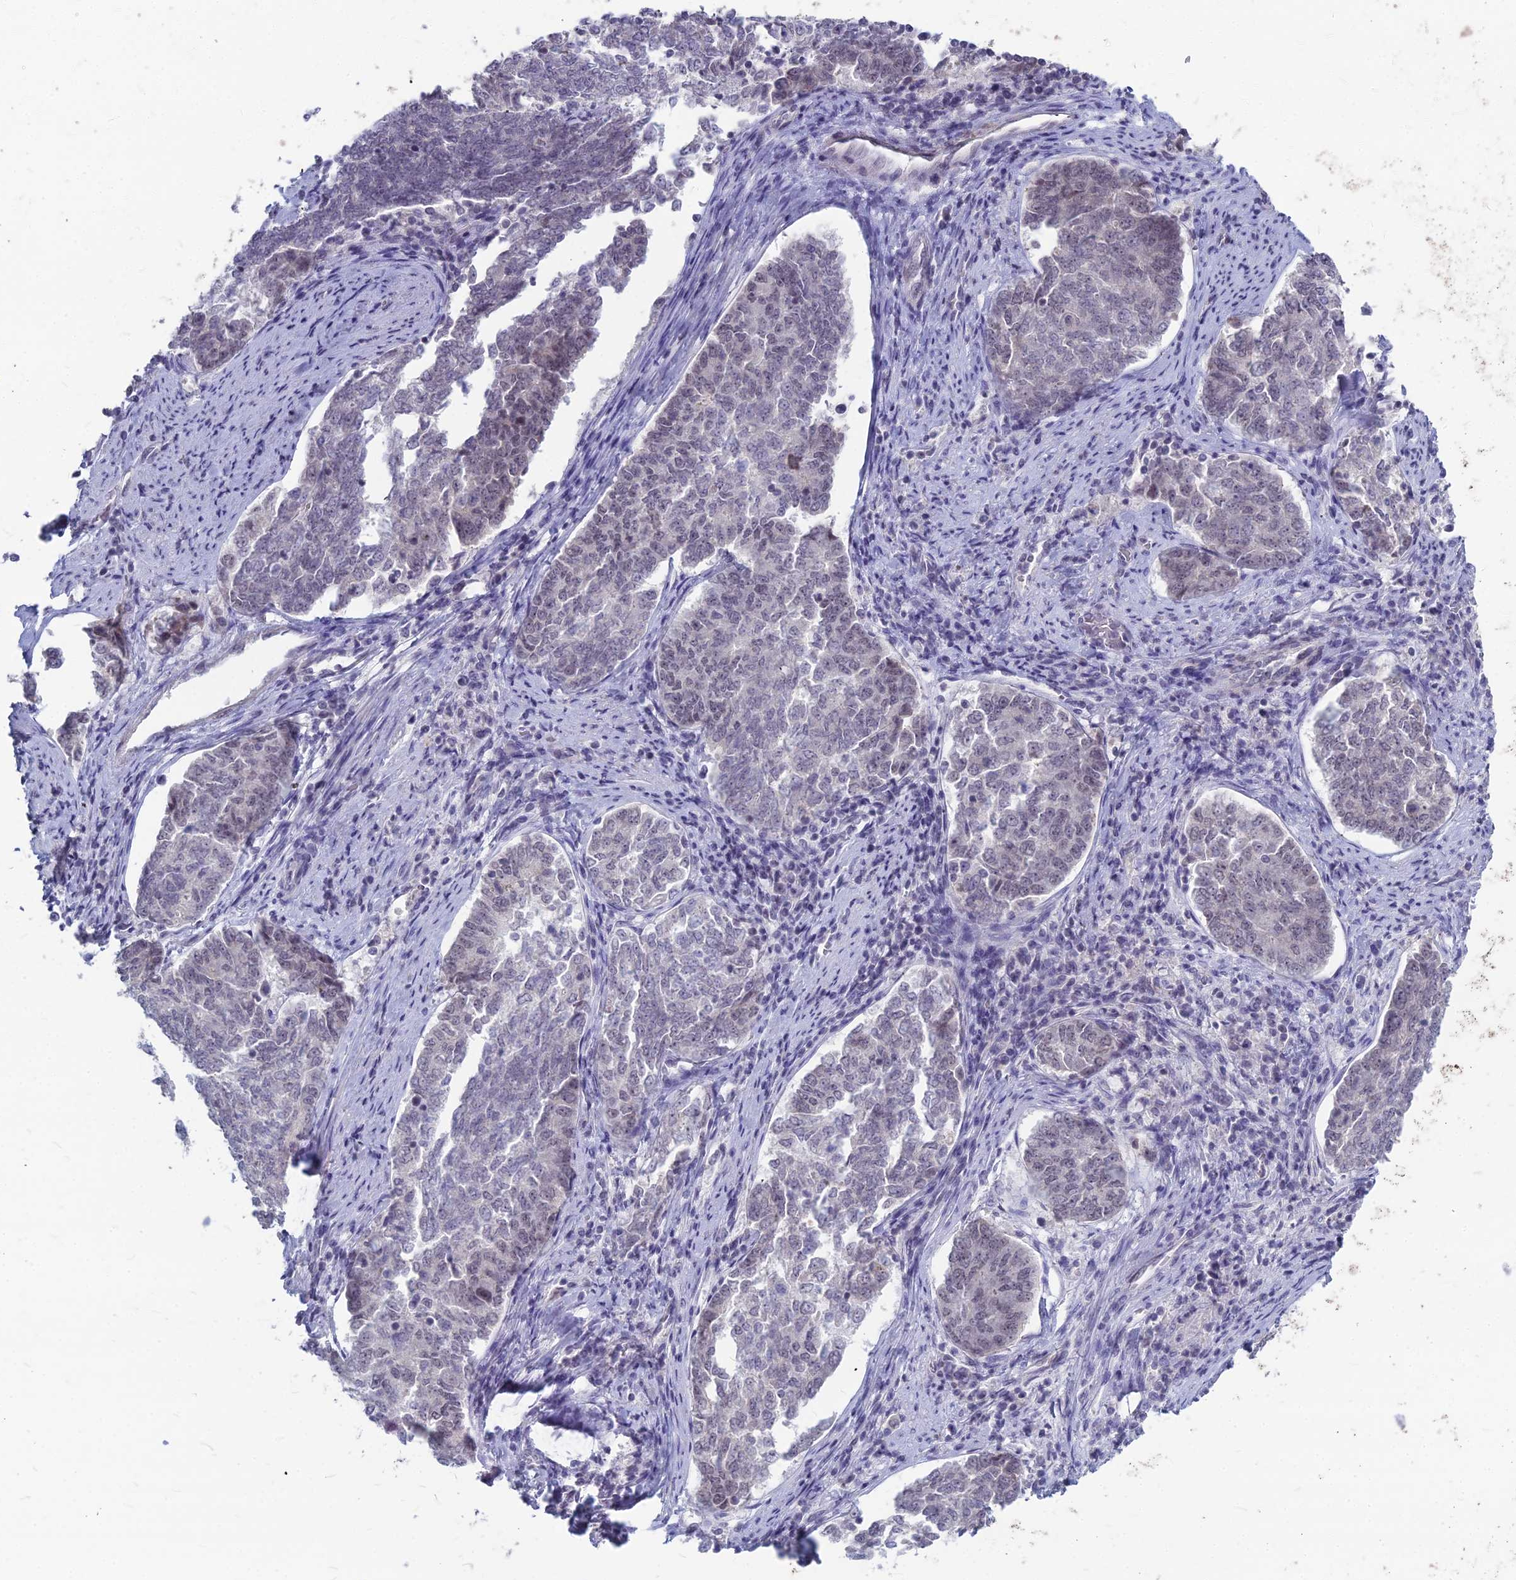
{"staining": {"intensity": "negative", "quantity": "none", "location": "none"}, "tissue": "endometrial cancer", "cell_type": "Tumor cells", "image_type": "cancer", "snomed": [{"axis": "morphology", "description": "Adenocarcinoma, NOS"}, {"axis": "topography", "description": "Endometrium"}], "caption": "A high-resolution micrograph shows immunohistochemistry (IHC) staining of endometrial cancer, which demonstrates no significant staining in tumor cells.", "gene": "KAT7", "patient": {"sex": "female", "age": 80}}